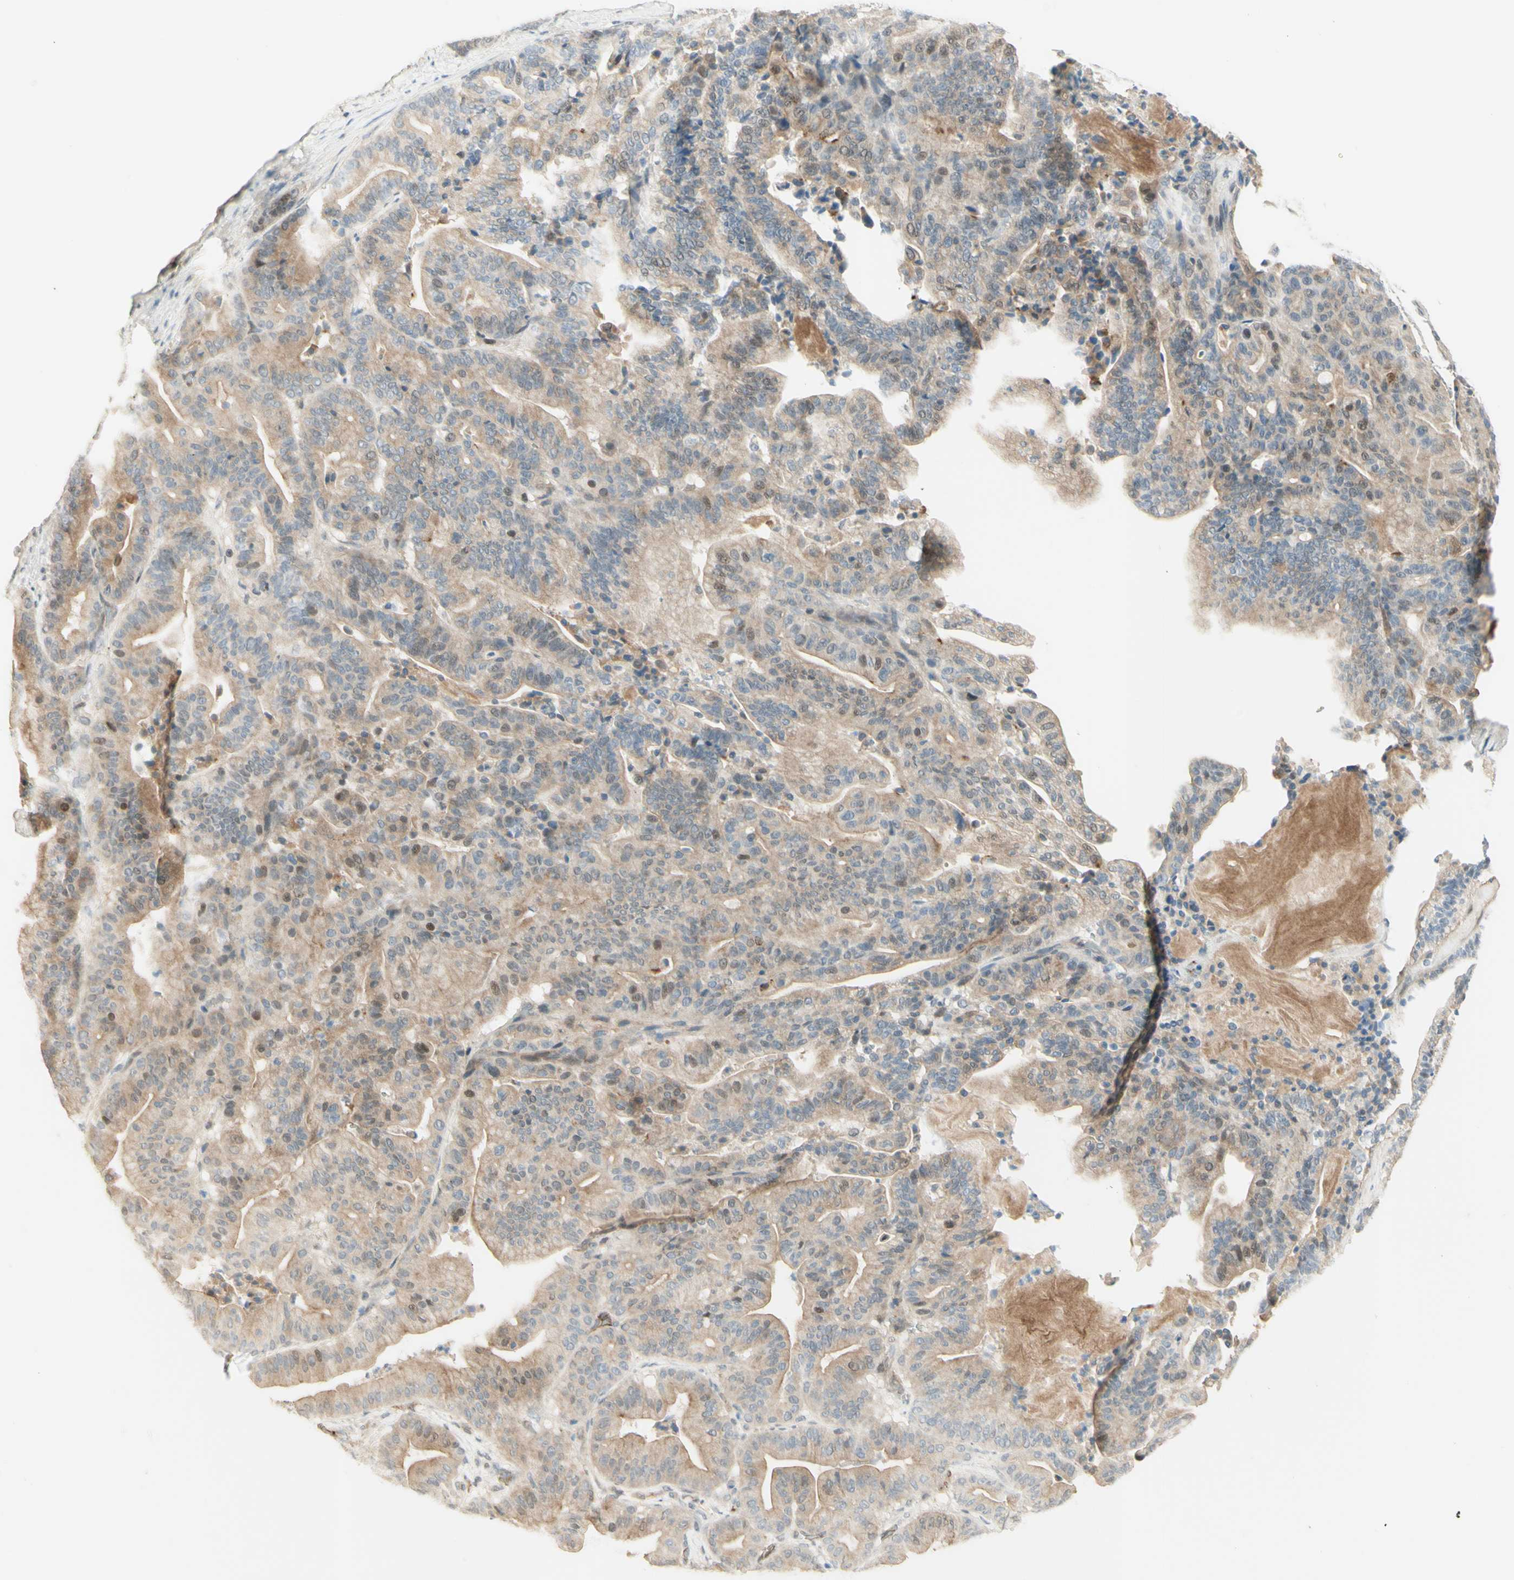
{"staining": {"intensity": "weak", "quantity": ">75%", "location": "cytoplasmic/membranous,nuclear"}, "tissue": "pancreatic cancer", "cell_type": "Tumor cells", "image_type": "cancer", "snomed": [{"axis": "morphology", "description": "Adenocarcinoma, NOS"}, {"axis": "topography", "description": "Pancreas"}], "caption": "A brown stain labels weak cytoplasmic/membranous and nuclear positivity of a protein in pancreatic cancer tumor cells.", "gene": "ANGPT2", "patient": {"sex": "male", "age": 63}}